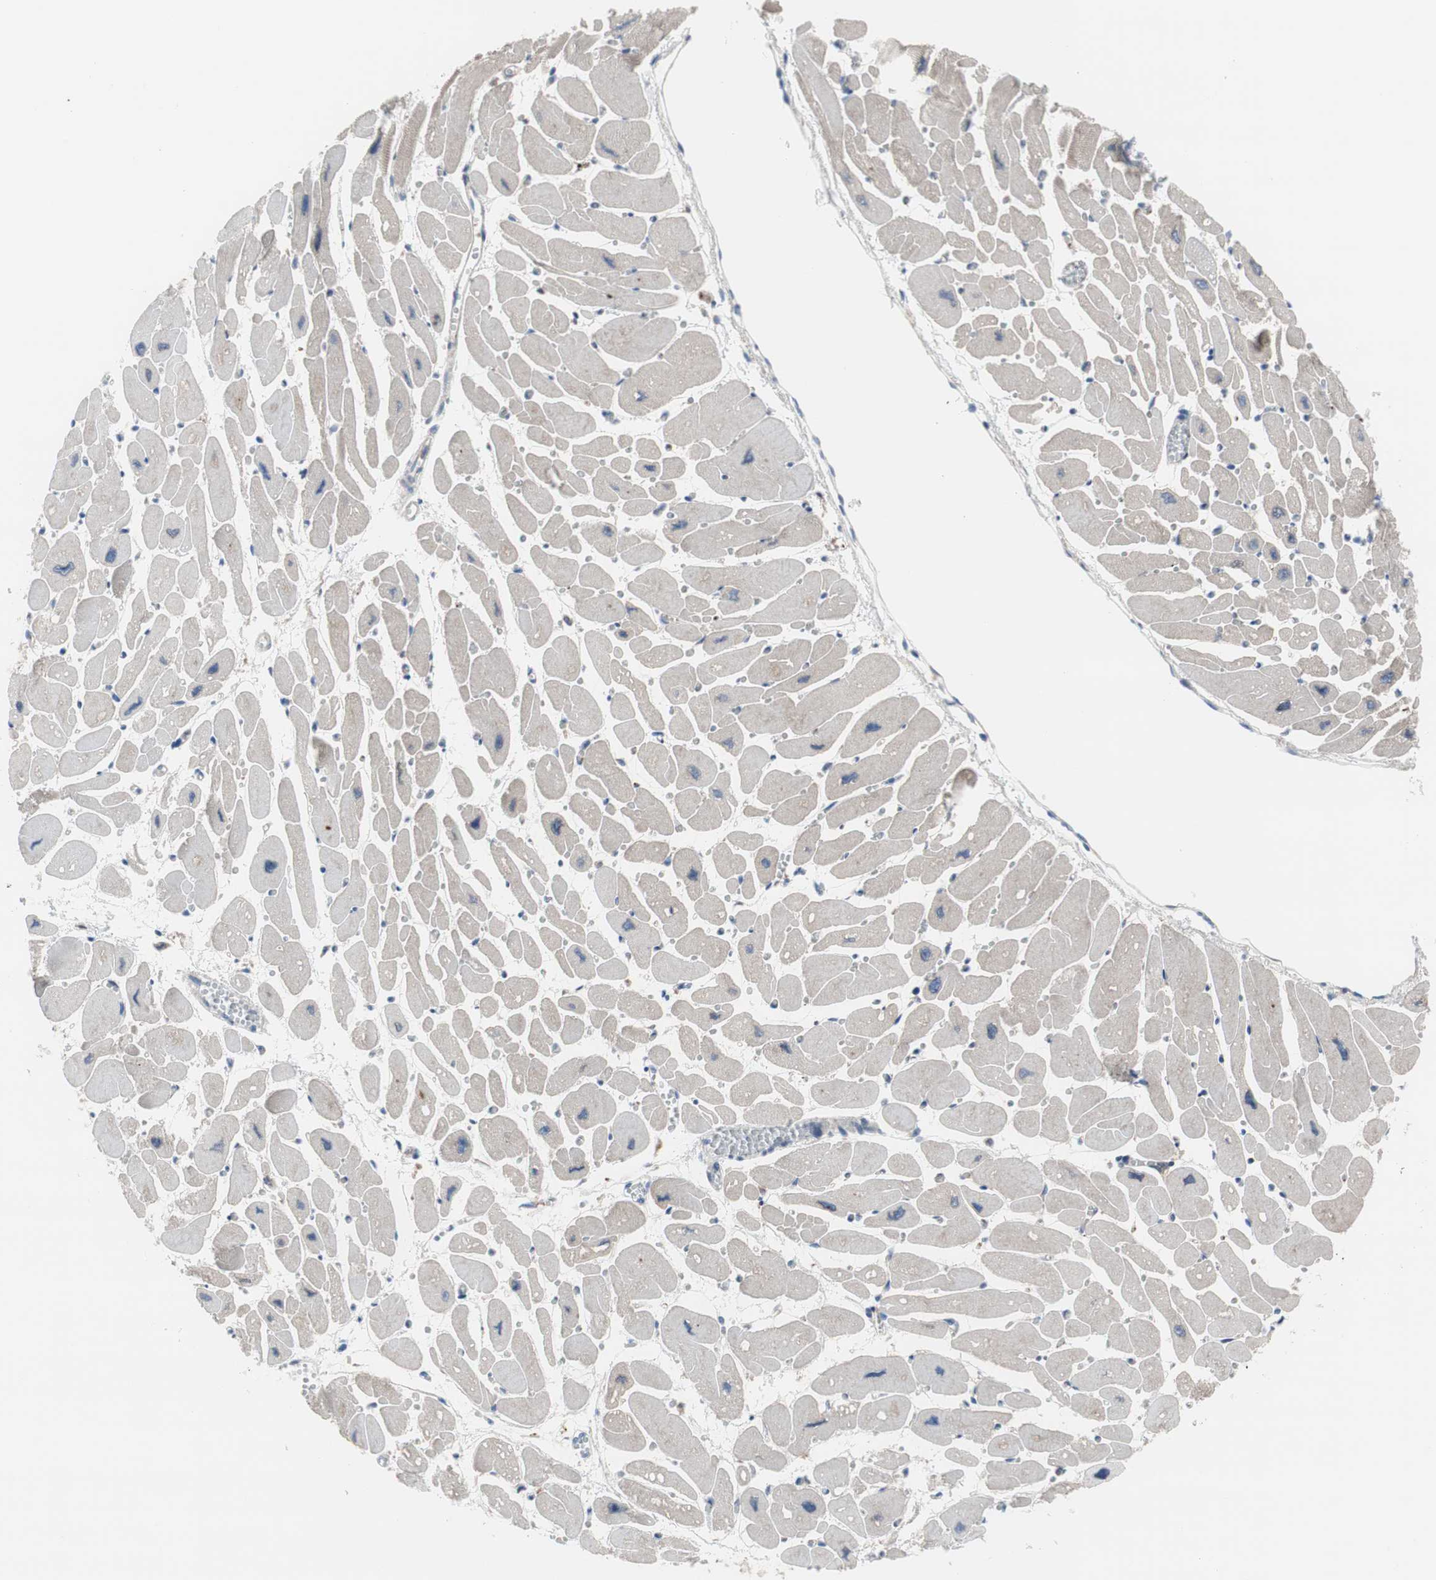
{"staining": {"intensity": "weak", "quantity": ">75%", "location": "cytoplasmic/membranous"}, "tissue": "heart muscle", "cell_type": "Cardiomyocytes", "image_type": "normal", "snomed": [{"axis": "morphology", "description": "Normal tissue, NOS"}, {"axis": "topography", "description": "Heart"}], "caption": "Cardiomyocytes reveal low levels of weak cytoplasmic/membranous staining in approximately >75% of cells in unremarkable human heart muscle. (DAB (3,3'-diaminobenzidine) IHC, brown staining for protein, blue staining for nuclei).", "gene": "KANSL1", "patient": {"sex": "female", "age": 54}}